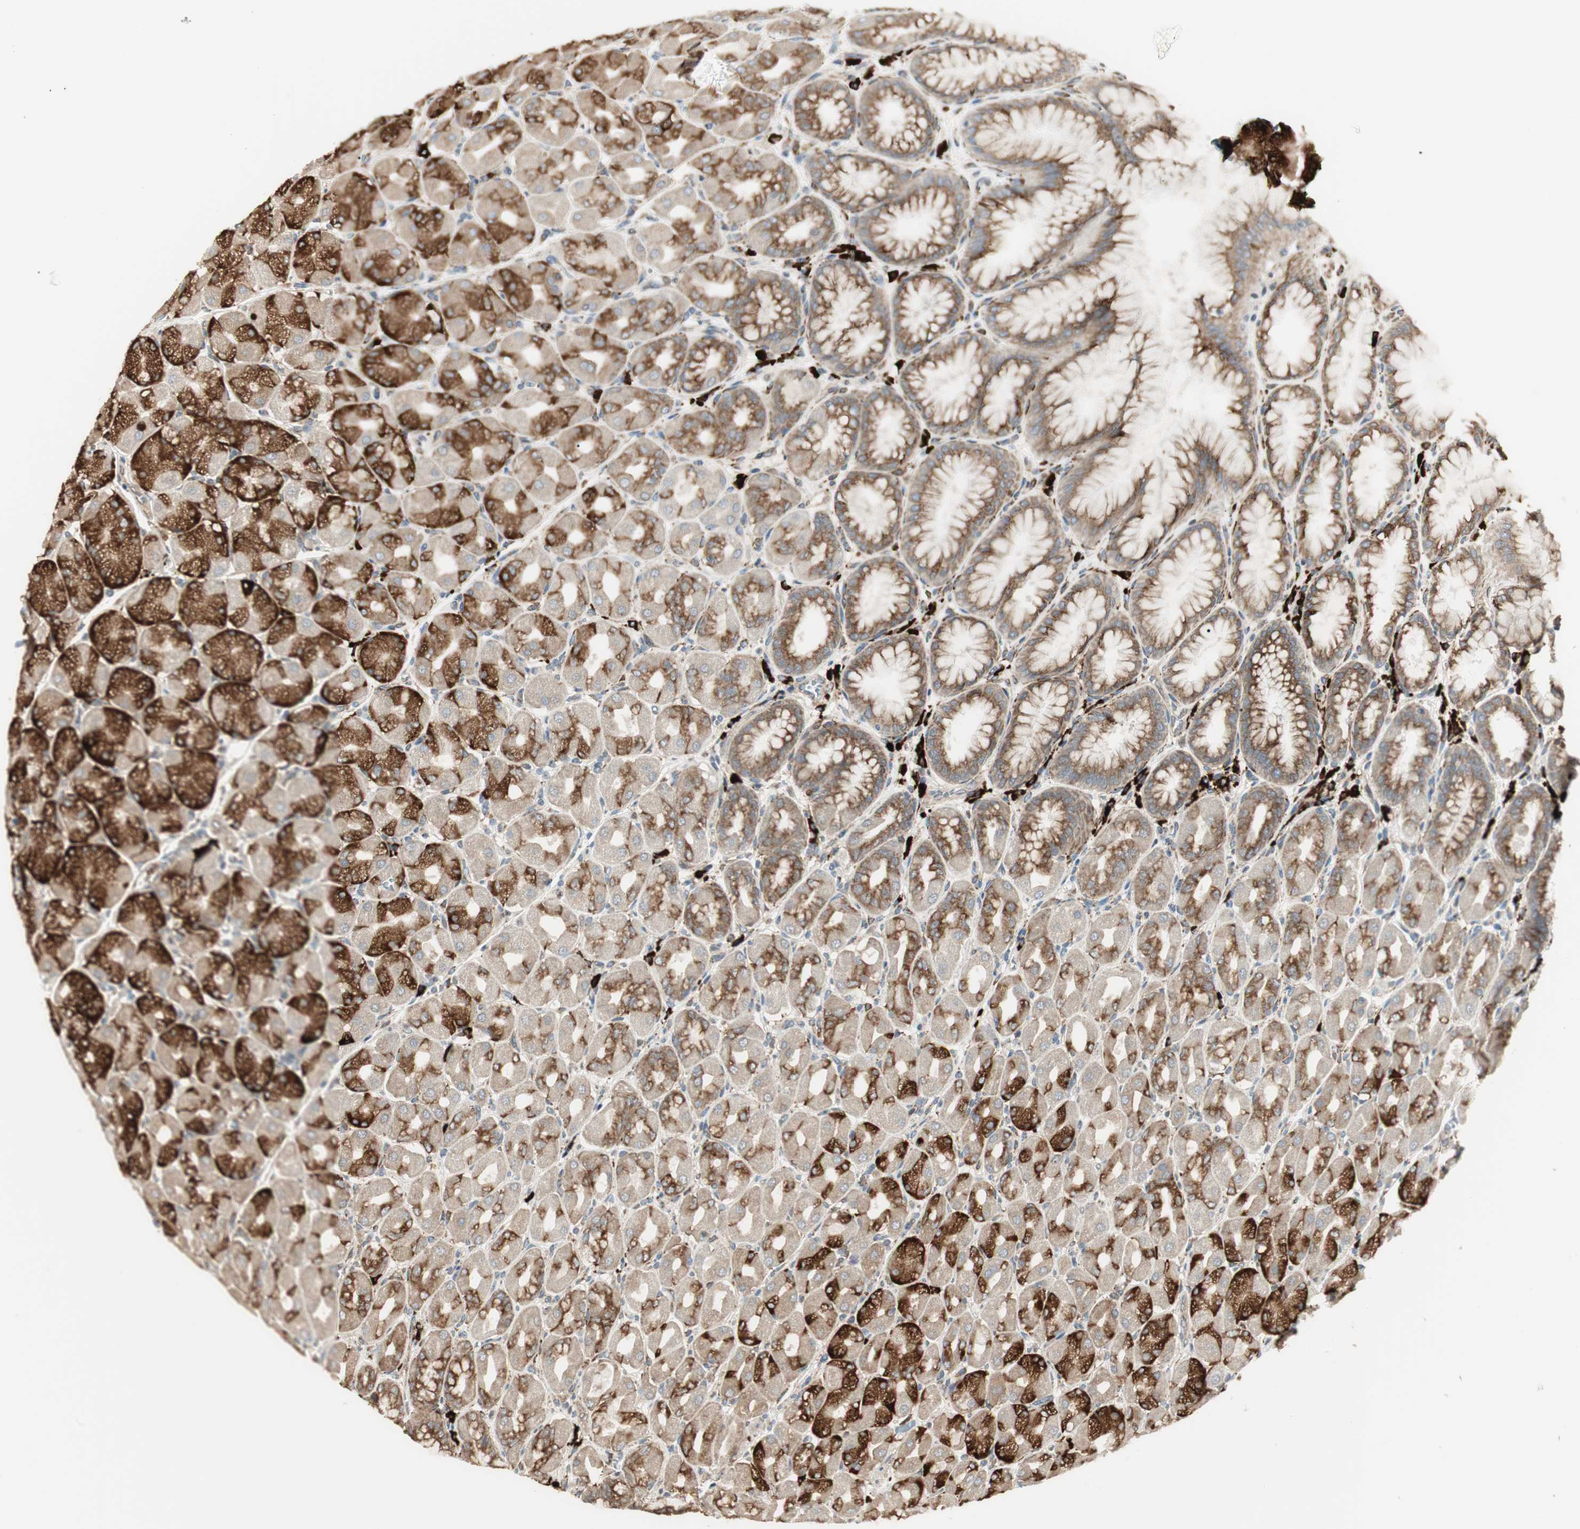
{"staining": {"intensity": "strong", "quantity": ">75%", "location": "cytoplasmic/membranous"}, "tissue": "stomach", "cell_type": "Glandular cells", "image_type": "normal", "snomed": [{"axis": "morphology", "description": "Normal tissue, NOS"}, {"axis": "topography", "description": "Stomach, upper"}], "caption": "DAB (3,3'-diaminobenzidine) immunohistochemical staining of benign stomach exhibits strong cytoplasmic/membranous protein staining in approximately >75% of glandular cells. (brown staining indicates protein expression, while blue staining denotes nuclei).", "gene": "HSP90B1", "patient": {"sex": "female", "age": 56}}